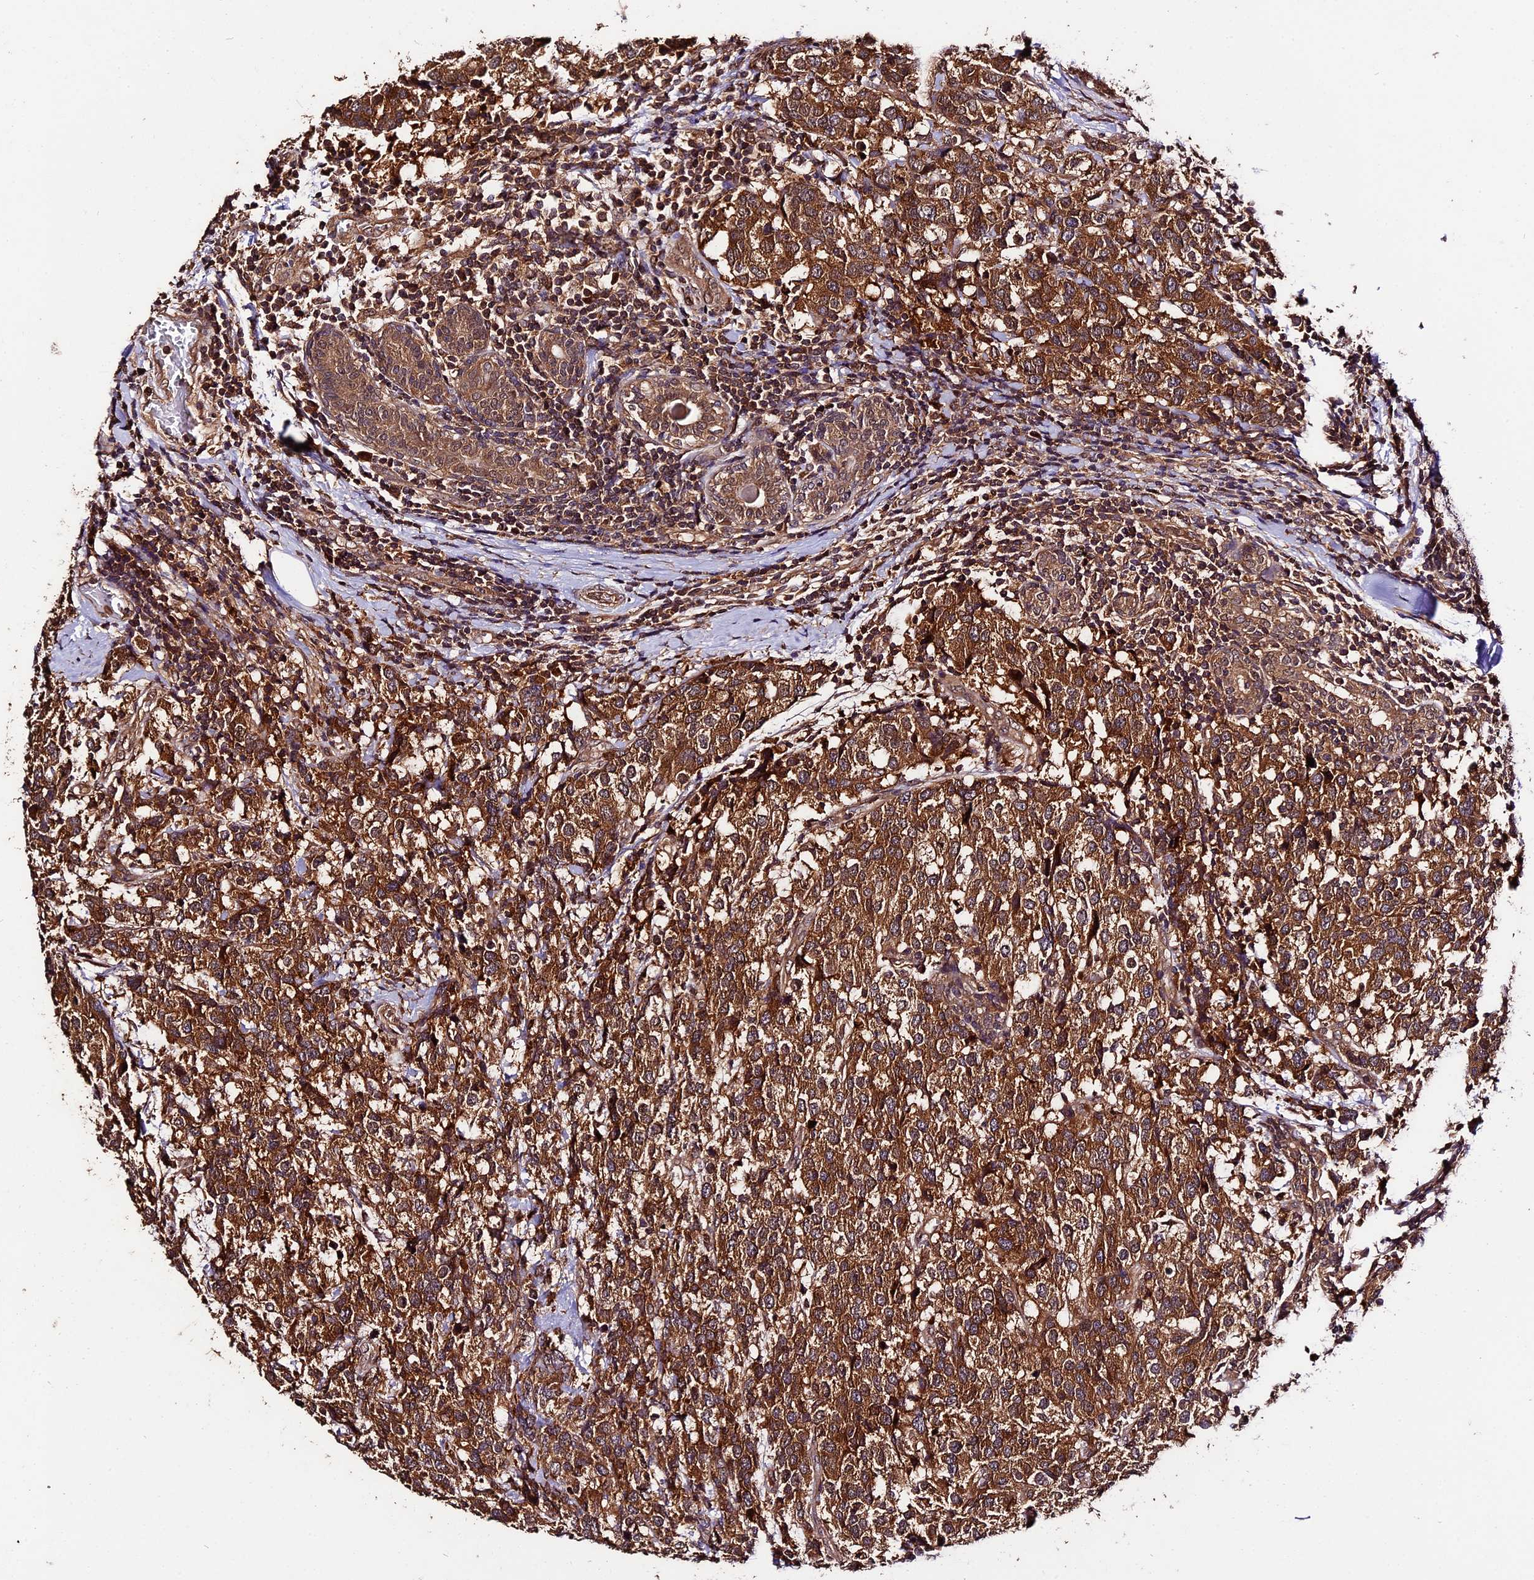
{"staining": {"intensity": "strong", "quantity": ">75%", "location": "cytoplasmic/membranous"}, "tissue": "breast cancer", "cell_type": "Tumor cells", "image_type": "cancer", "snomed": [{"axis": "morphology", "description": "Lobular carcinoma"}, {"axis": "topography", "description": "Breast"}], "caption": "High-magnification brightfield microscopy of breast cancer stained with DAB (3,3'-diaminobenzidine) (brown) and counterstained with hematoxylin (blue). tumor cells exhibit strong cytoplasmic/membranous staining is identified in about>75% of cells. (Stains: DAB in brown, nuclei in blue, Microscopy: brightfield microscopy at high magnification).", "gene": "TRMT1", "patient": {"sex": "female", "age": 59}}